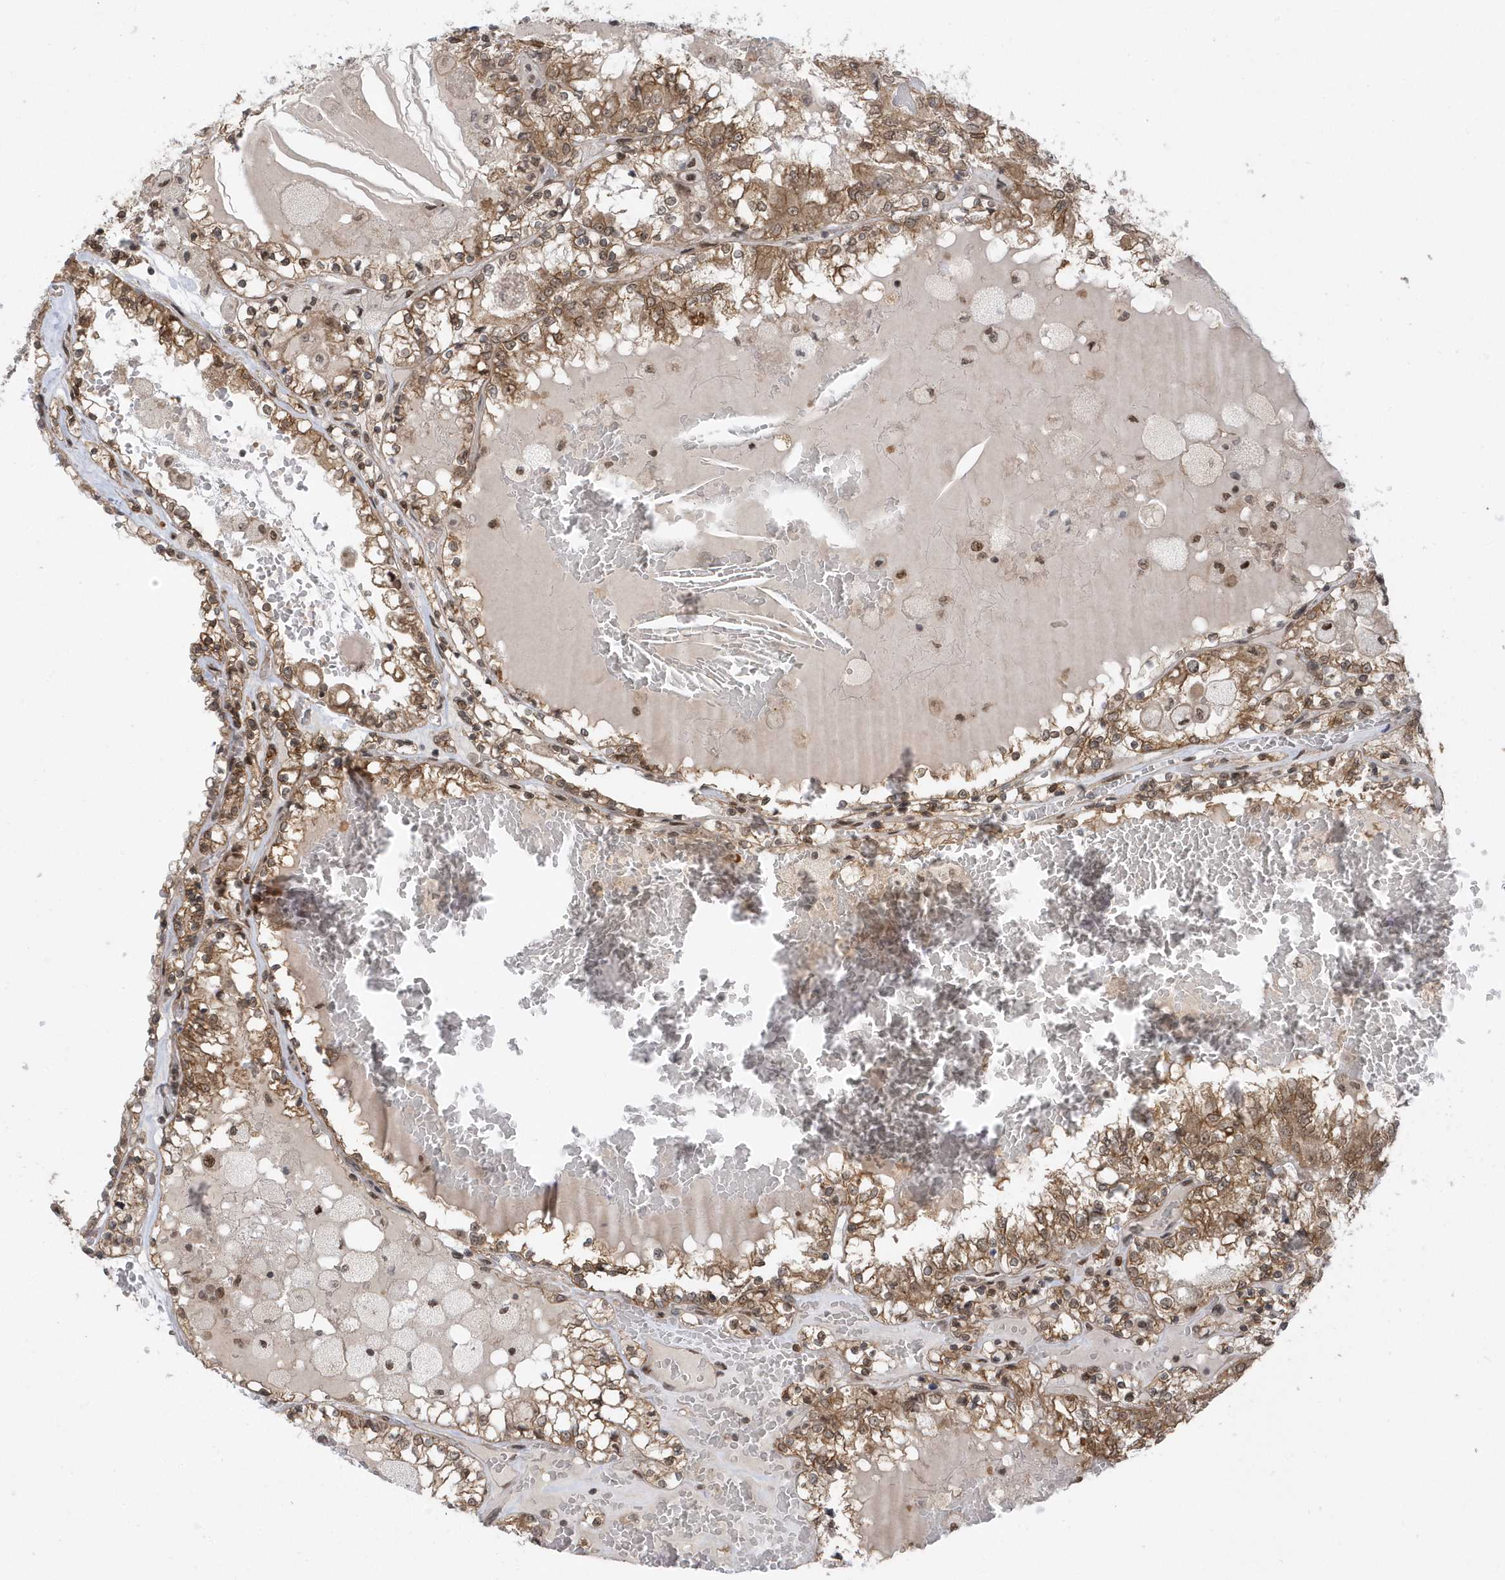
{"staining": {"intensity": "moderate", "quantity": ">75%", "location": "cytoplasmic/membranous,nuclear"}, "tissue": "renal cancer", "cell_type": "Tumor cells", "image_type": "cancer", "snomed": [{"axis": "morphology", "description": "Adenocarcinoma, NOS"}, {"axis": "topography", "description": "Kidney"}], "caption": "IHC staining of renal cancer, which shows medium levels of moderate cytoplasmic/membranous and nuclear staining in approximately >75% of tumor cells indicating moderate cytoplasmic/membranous and nuclear protein expression. The staining was performed using DAB (3,3'-diaminobenzidine) (brown) for protein detection and nuclei were counterstained in hematoxylin (blue).", "gene": "USP53", "patient": {"sex": "female", "age": 56}}